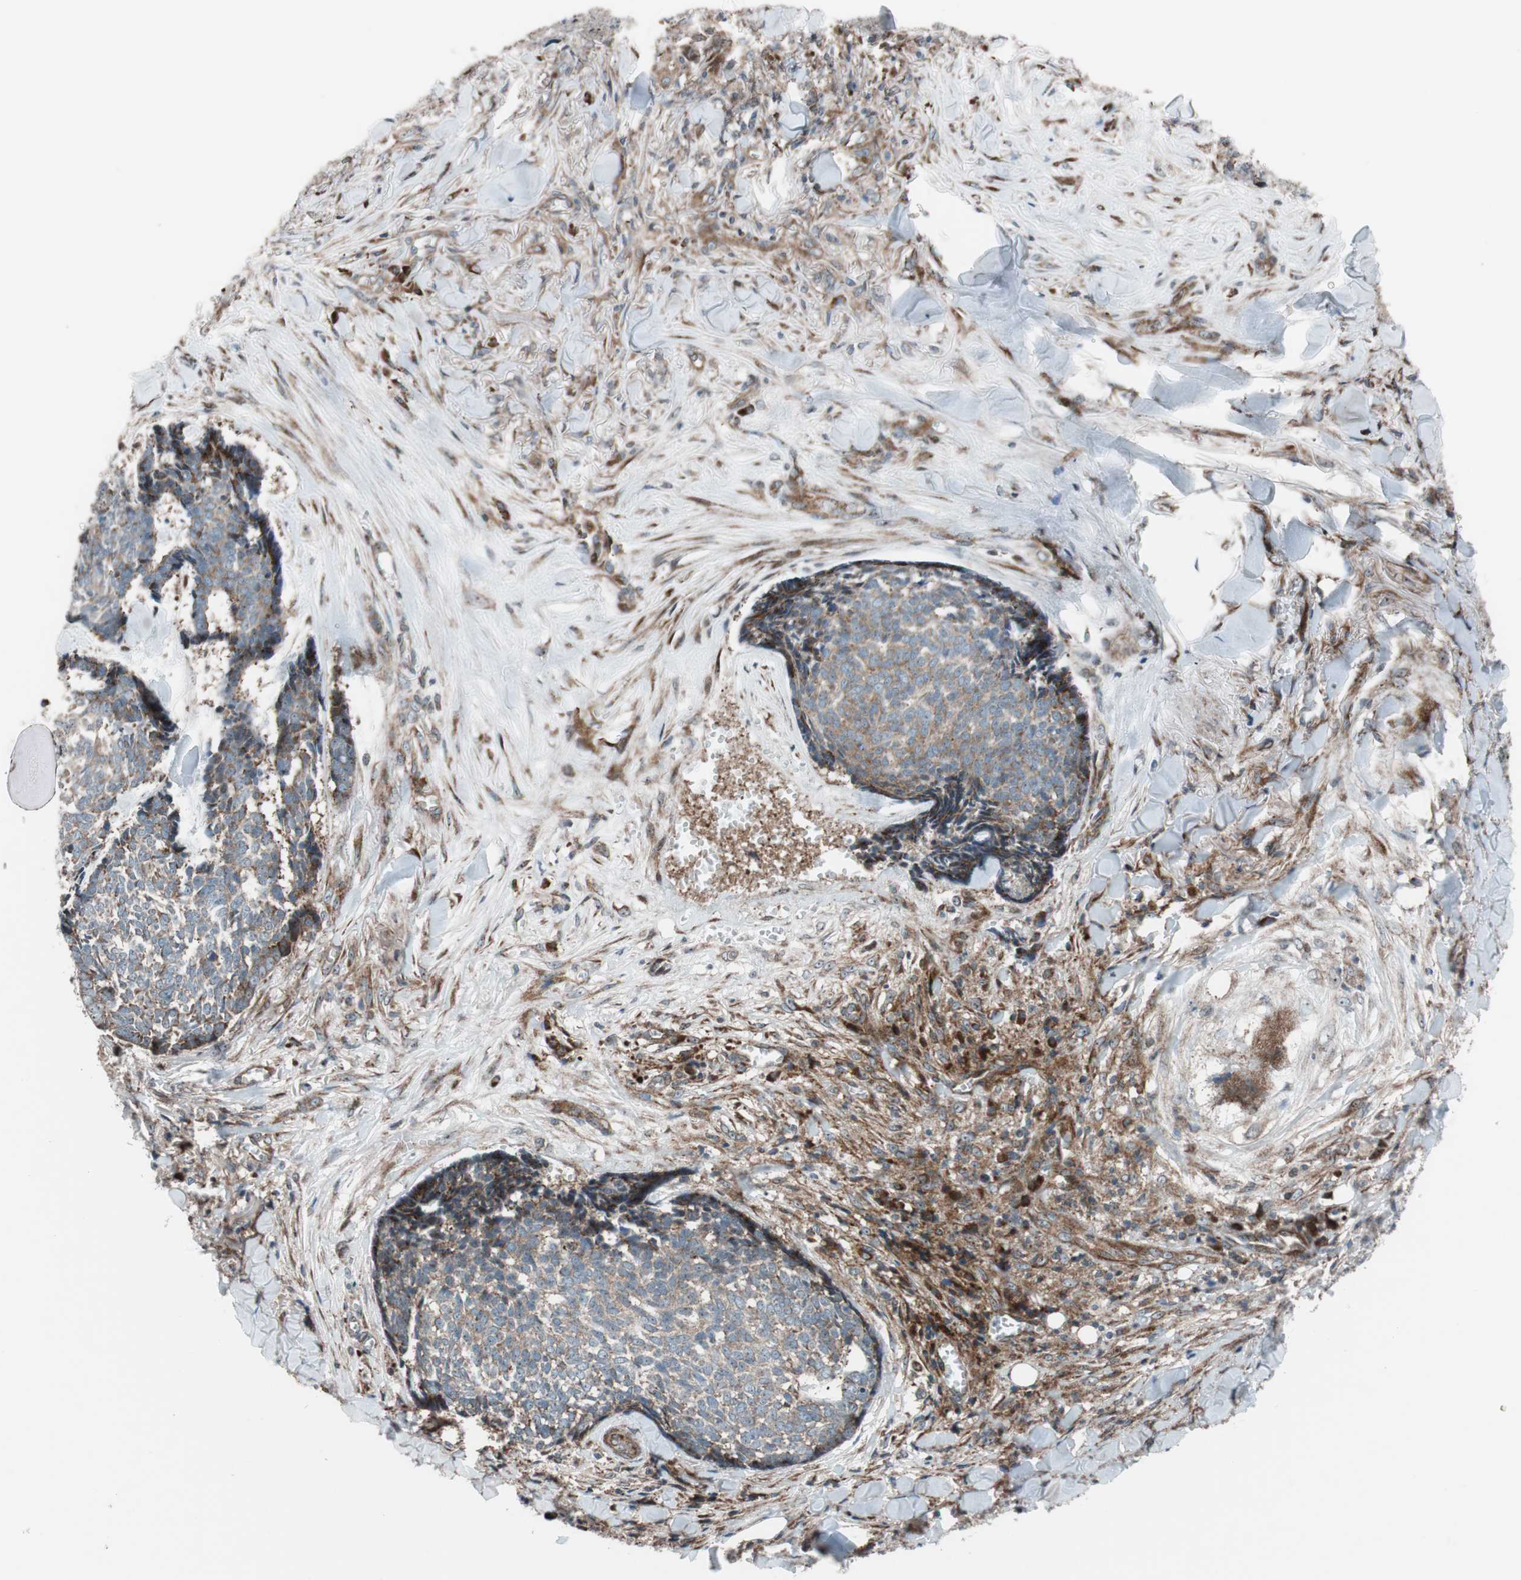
{"staining": {"intensity": "moderate", "quantity": ">75%", "location": "cytoplasmic/membranous"}, "tissue": "skin cancer", "cell_type": "Tumor cells", "image_type": "cancer", "snomed": [{"axis": "morphology", "description": "Basal cell carcinoma"}, {"axis": "topography", "description": "Skin"}], "caption": "IHC staining of skin cancer (basal cell carcinoma), which exhibits medium levels of moderate cytoplasmic/membranous staining in about >75% of tumor cells indicating moderate cytoplasmic/membranous protein positivity. The staining was performed using DAB (brown) for protein detection and nuclei were counterstained in hematoxylin (blue).", "gene": "CCL14", "patient": {"sex": "male", "age": 84}}